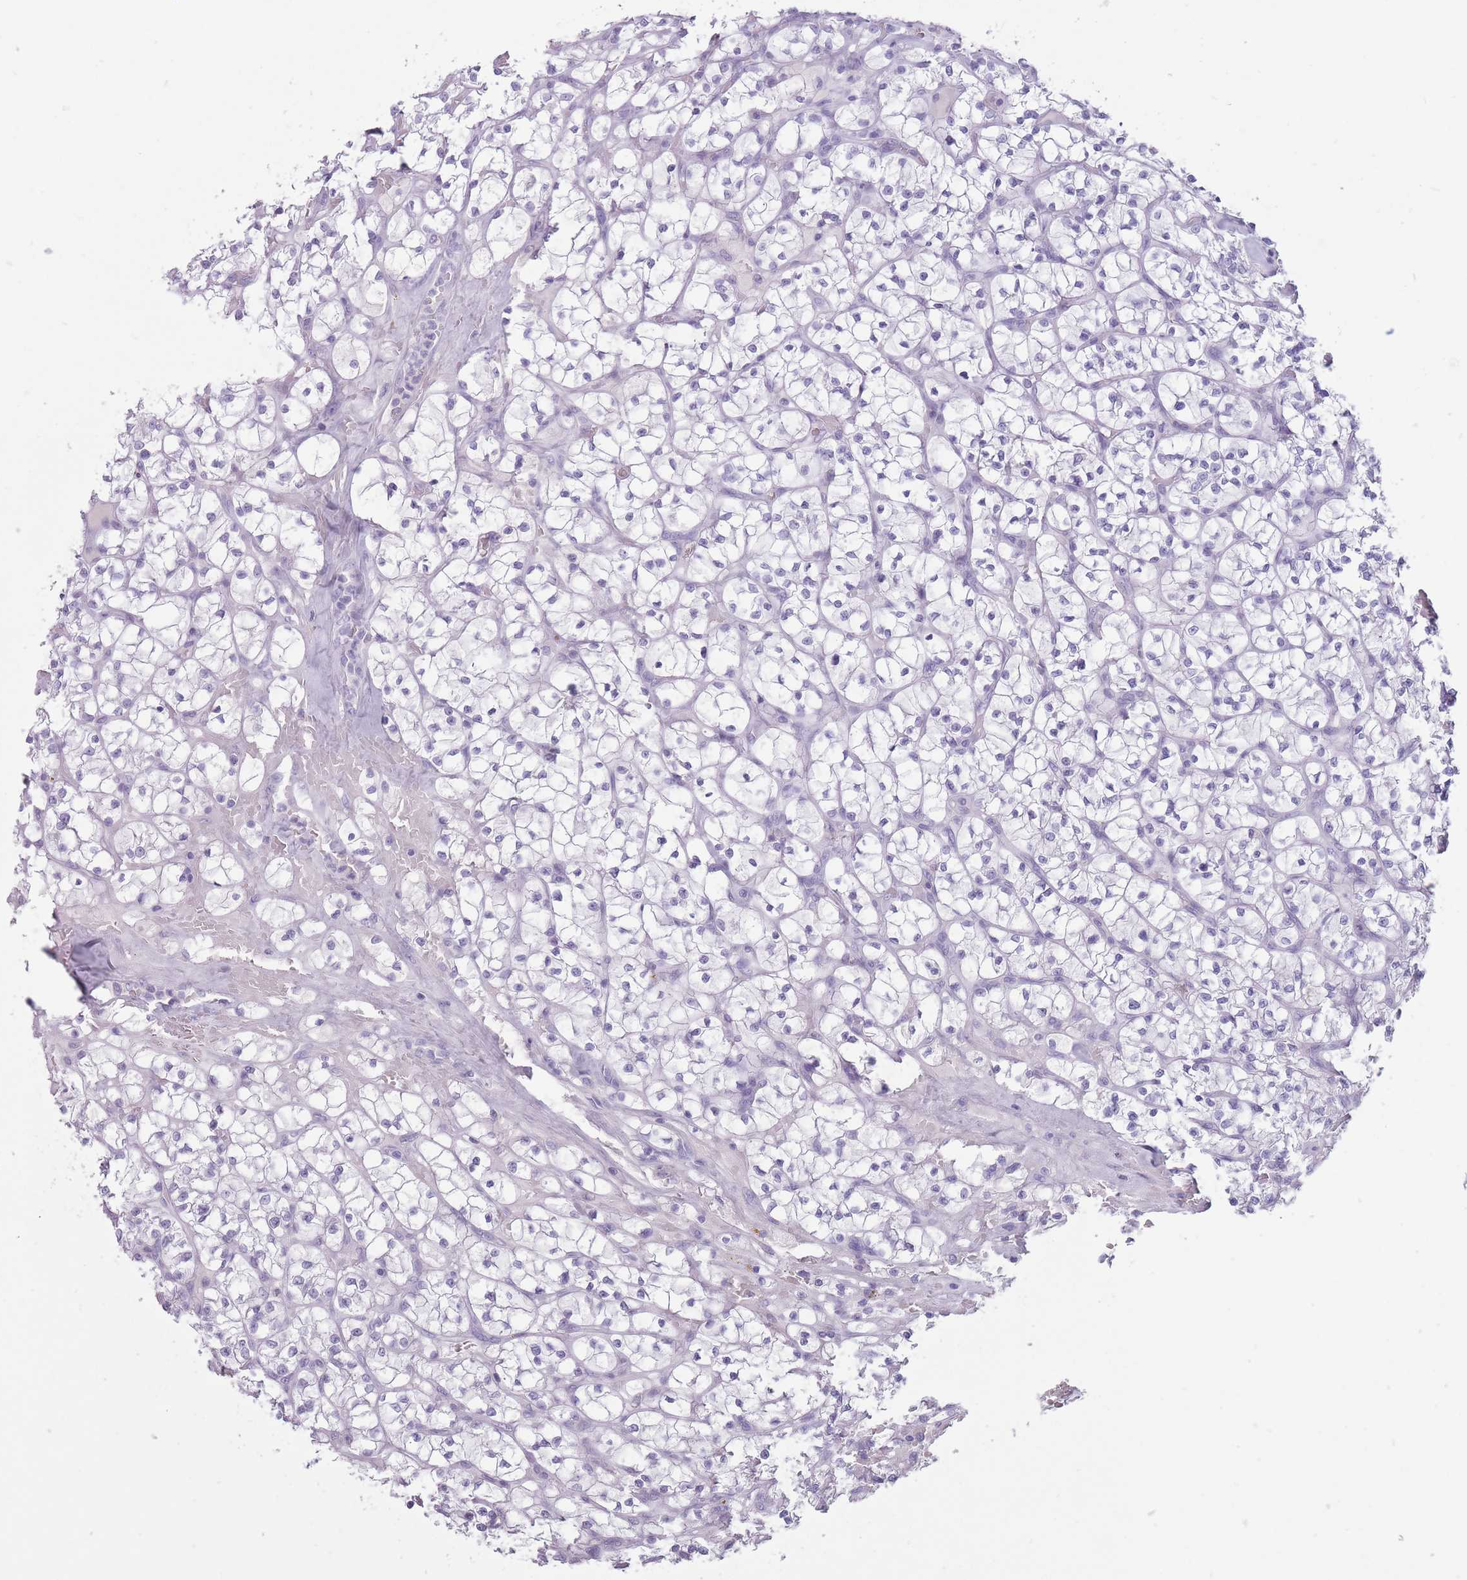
{"staining": {"intensity": "negative", "quantity": "none", "location": "none"}, "tissue": "renal cancer", "cell_type": "Tumor cells", "image_type": "cancer", "snomed": [{"axis": "morphology", "description": "Adenocarcinoma, NOS"}, {"axis": "topography", "description": "Kidney"}], "caption": "Renal cancer (adenocarcinoma) was stained to show a protein in brown. There is no significant expression in tumor cells. (DAB (3,3'-diaminobenzidine) immunohistochemistry (IHC) with hematoxylin counter stain).", "gene": "PNMA3", "patient": {"sex": "female", "age": 64}}